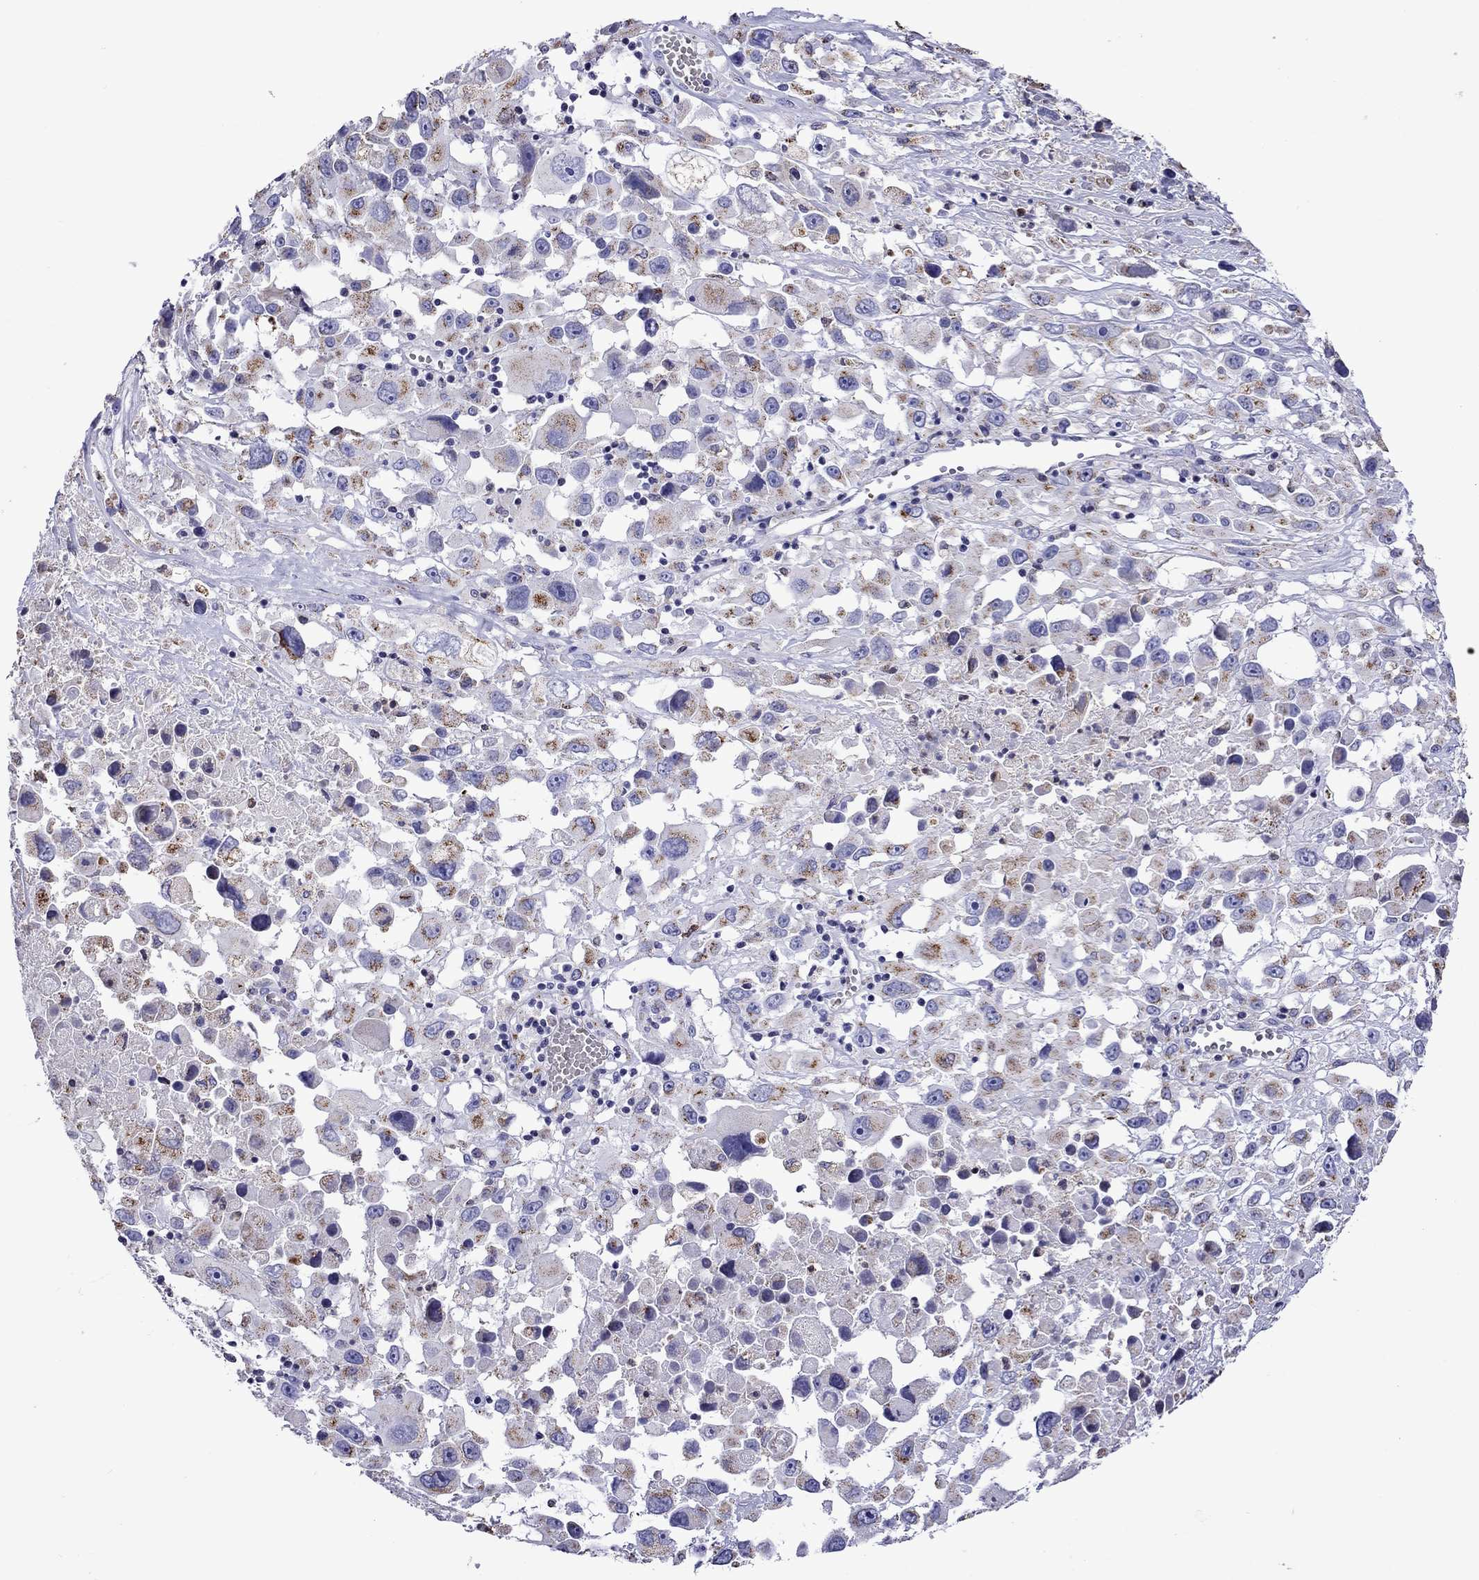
{"staining": {"intensity": "negative", "quantity": "none", "location": "none"}, "tissue": "melanoma", "cell_type": "Tumor cells", "image_type": "cancer", "snomed": [{"axis": "morphology", "description": "Malignant melanoma, Metastatic site"}, {"axis": "topography", "description": "Soft tissue"}], "caption": "A histopathology image of malignant melanoma (metastatic site) stained for a protein displays no brown staining in tumor cells. The staining was performed using DAB to visualize the protein expression in brown, while the nuclei were stained in blue with hematoxylin (Magnification: 20x).", "gene": "SCG2", "patient": {"sex": "male", "age": 50}}